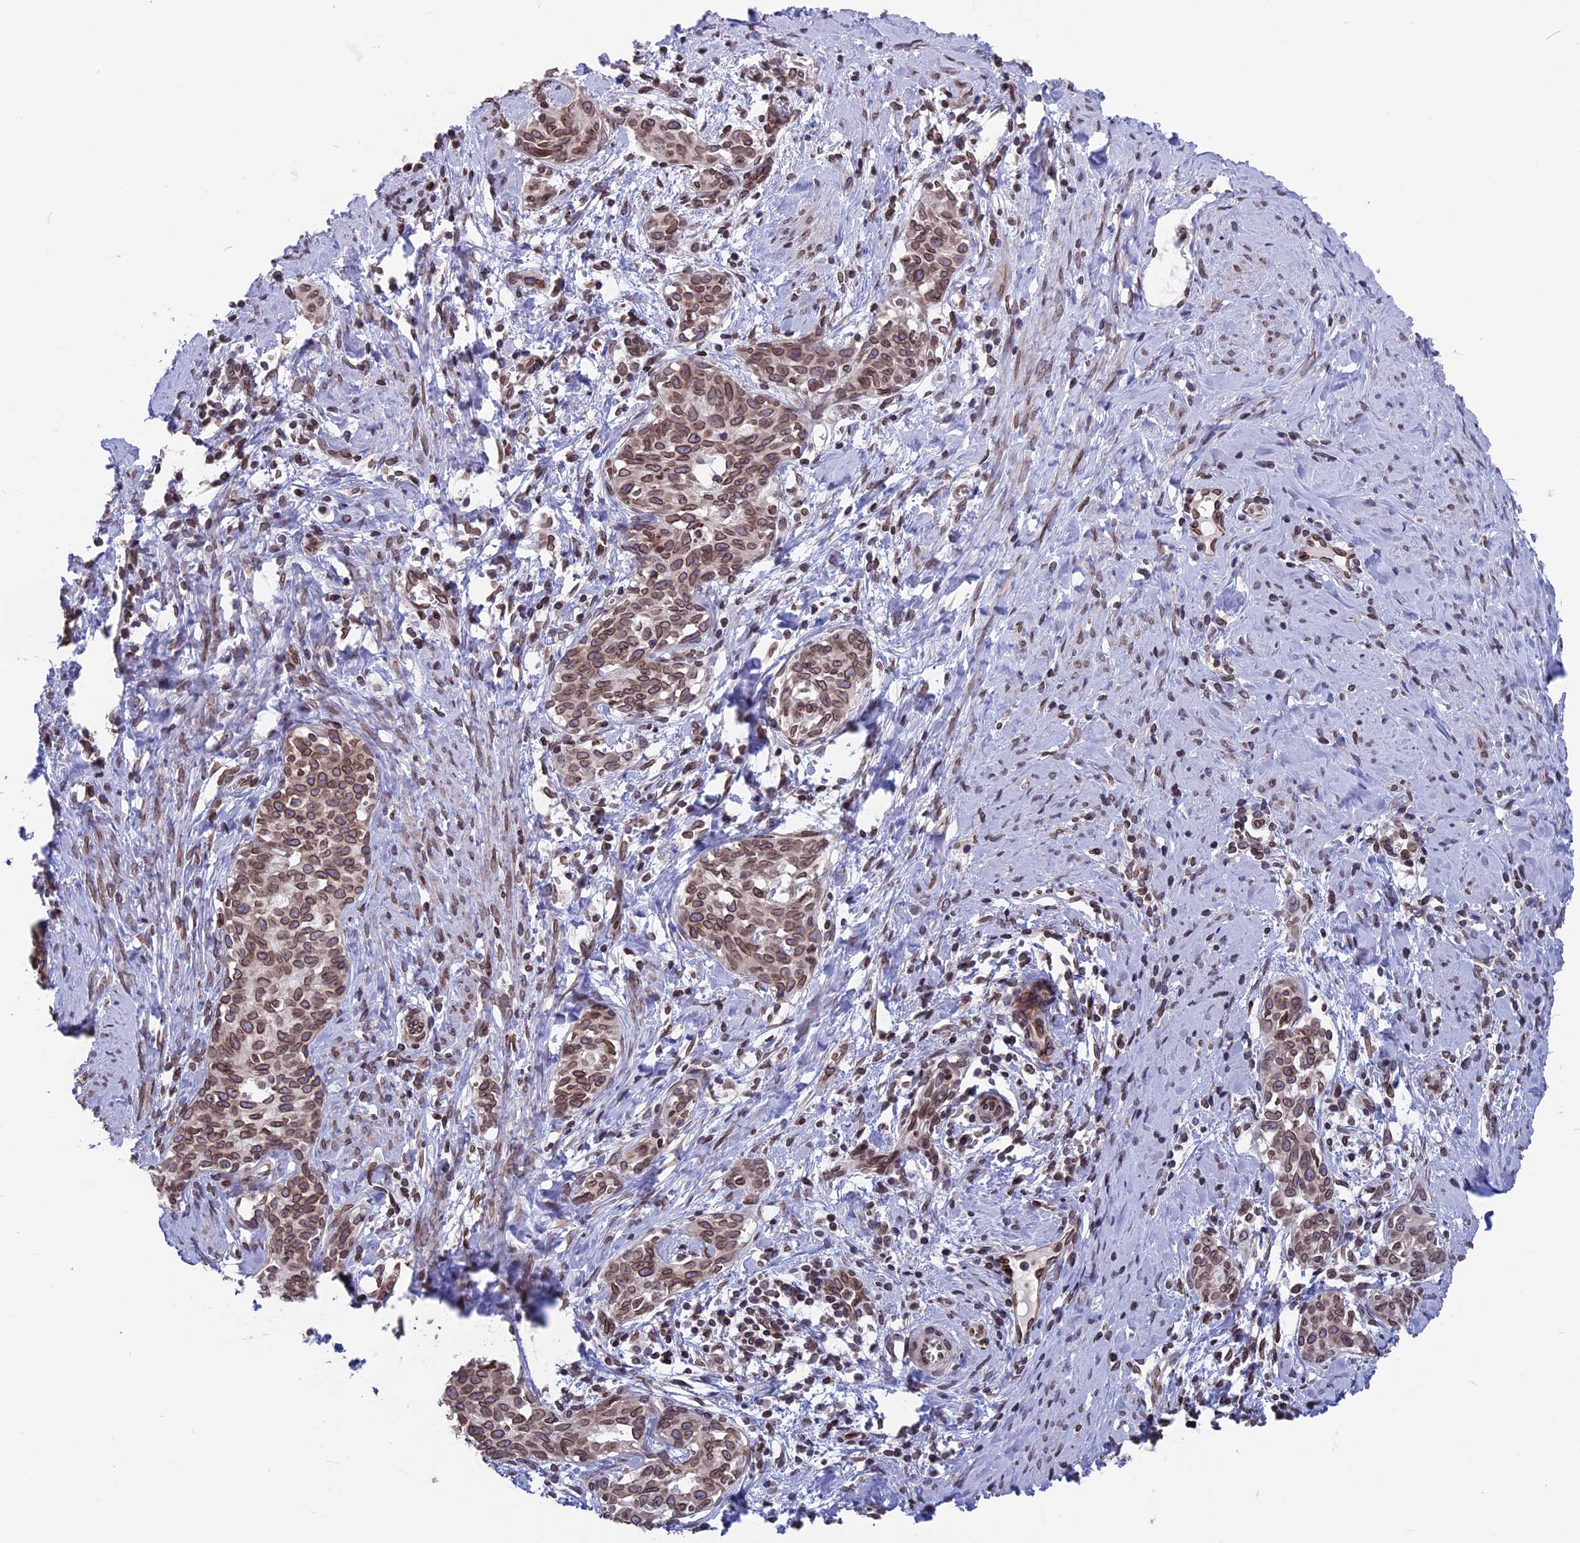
{"staining": {"intensity": "moderate", "quantity": ">75%", "location": "cytoplasmic/membranous,nuclear"}, "tissue": "cervical cancer", "cell_type": "Tumor cells", "image_type": "cancer", "snomed": [{"axis": "morphology", "description": "Squamous cell carcinoma, NOS"}, {"axis": "topography", "description": "Cervix"}], "caption": "Moderate cytoplasmic/membranous and nuclear expression for a protein is identified in approximately >75% of tumor cells of cervical squamous cell carcinoma using immunohistochemistry (IHC).", "gene": "PTCHD4", "patient": {"sex": "female", "age": 52}}